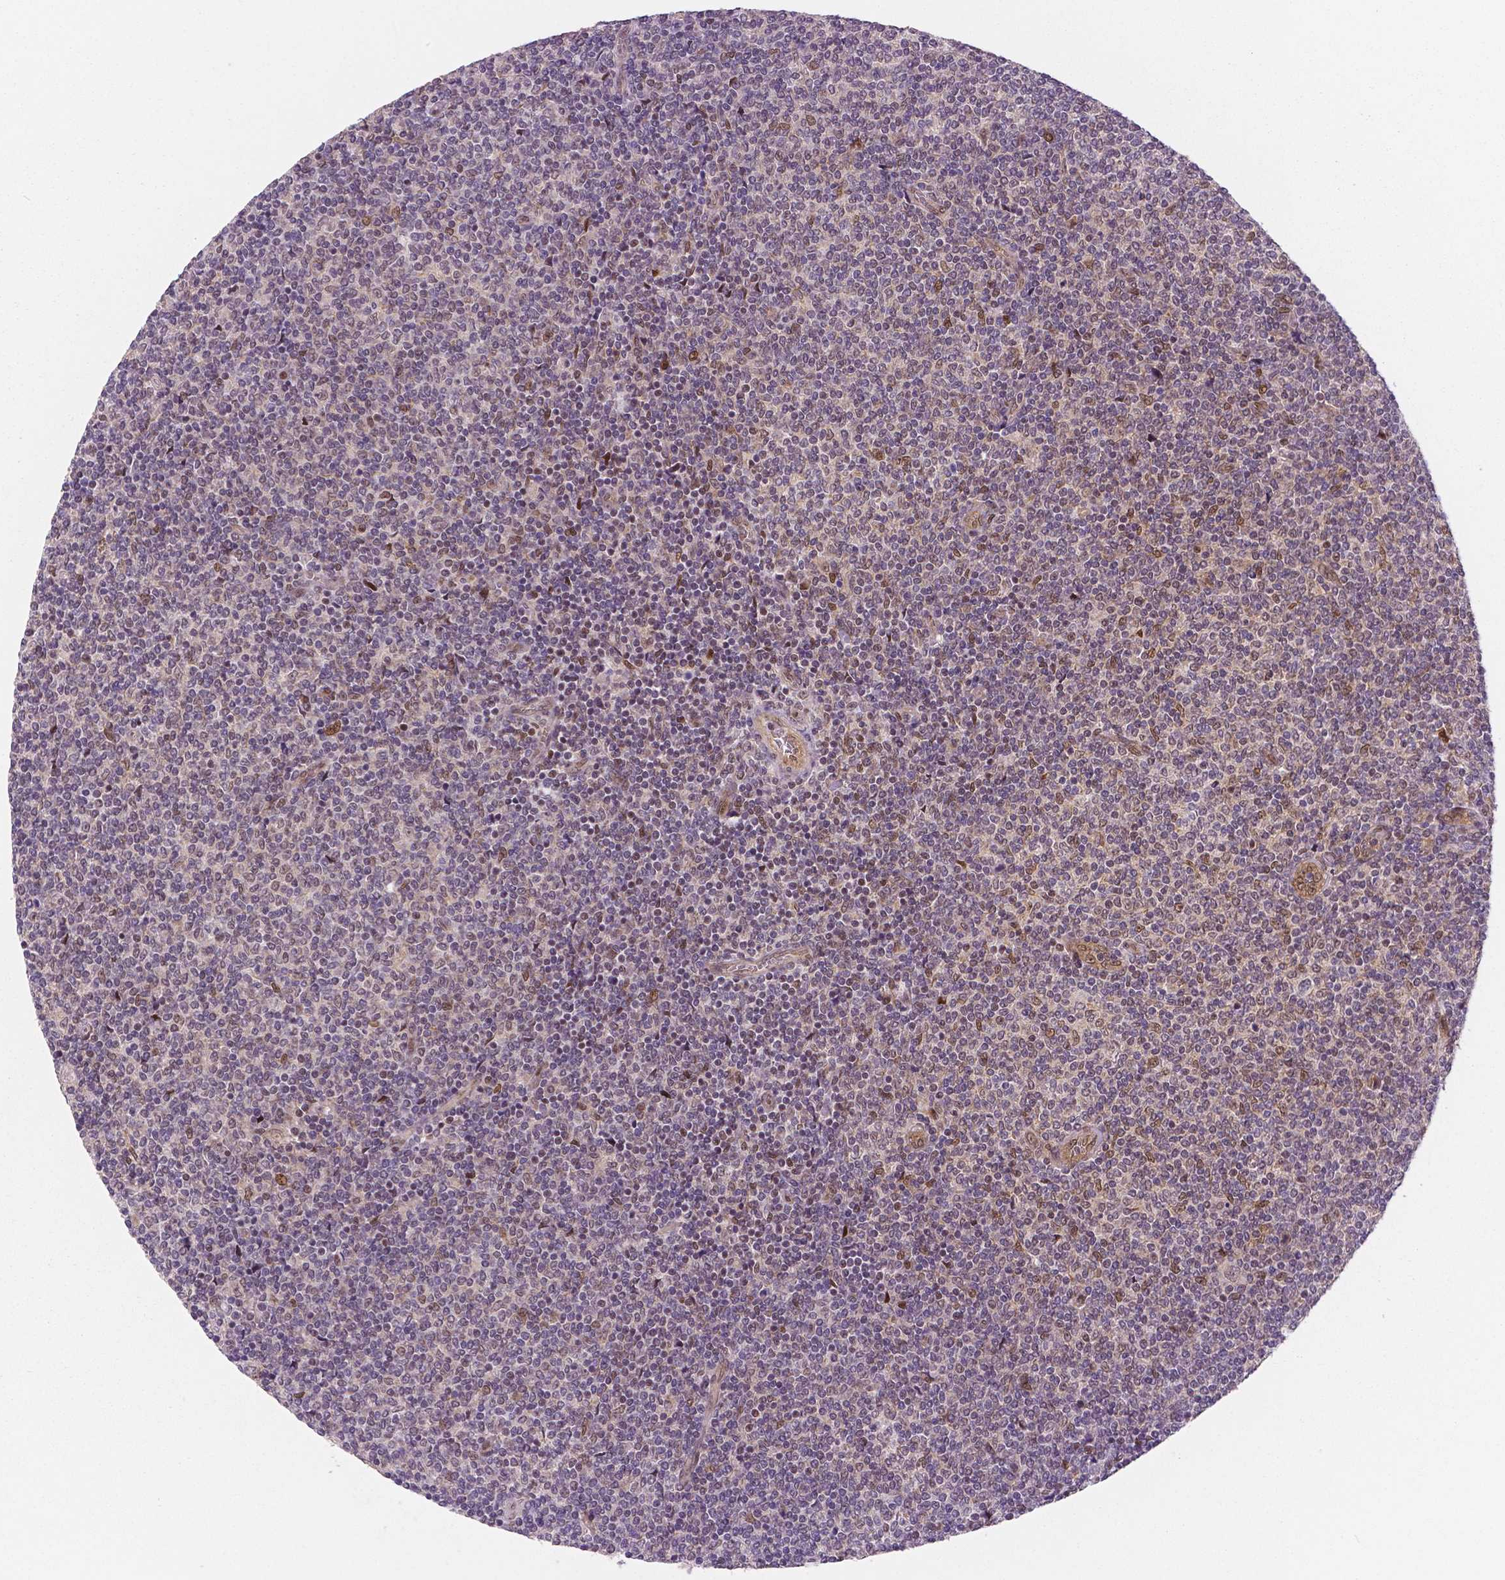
{"staining": {"intensity": "moderate", "quantity": "25%-75%", "location": "cytoplasmic/membranous"}, "tissue": "lymphoma", "cell_type": "Tumor cells", "image_type": "cancer", "snomed": [{"axis": "morphology", "description": "Malignant lymphoma, non-Hodgkin's type, Low grade"}, {"axis": "topography", "description": "Lymph node"}], "caption": "Low-grade malignant lymphoma, non-Hodgkin's type stained with IHC reveals moderate cytoplasmic/membranous staining in approximately 25%-75% of tumor cells.", "gene": "STAT3", "patient": {"sex": "male", "age": 52}}